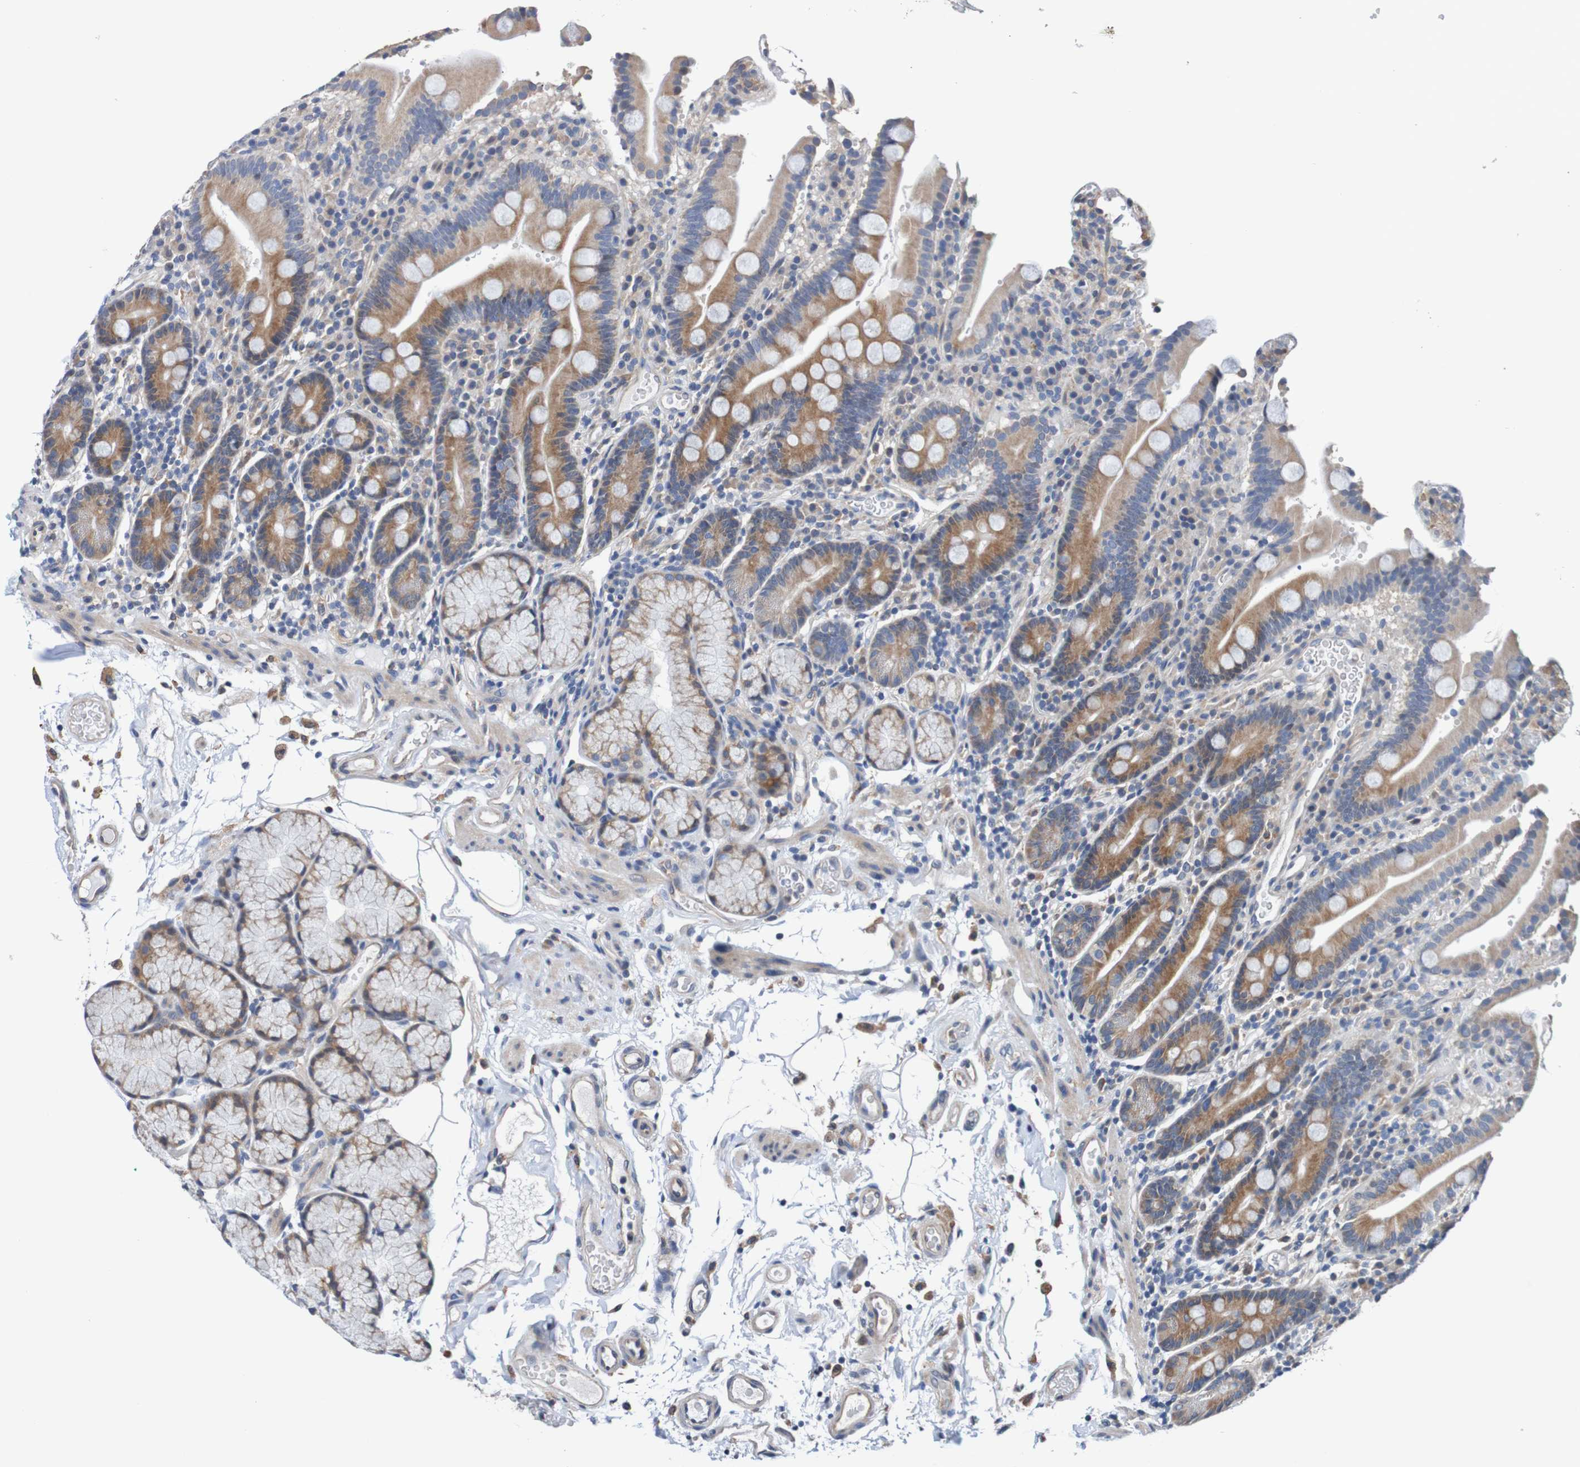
{"staining": {"intensity": "moderate", "quantity": ">75%", "location": "cytoplasmic/membranous"}, "tissue": "duodenum", "cell_type": "Glandular cells", "image_type": "normal", "snomed": [{"axis": "morphology", "description": "Normal tissue, NOS"}, {"axis": "topography", "description": "Small intestine, NOS"}], "caption": "The histopathology image exhibits staining of unremarkable duodenum, revealing moderate cytoplasmic/membranous protein staining (brown color) within glandular cells.", "gene": "FIBP", "patient": {"sex": "female", "age": 71}}